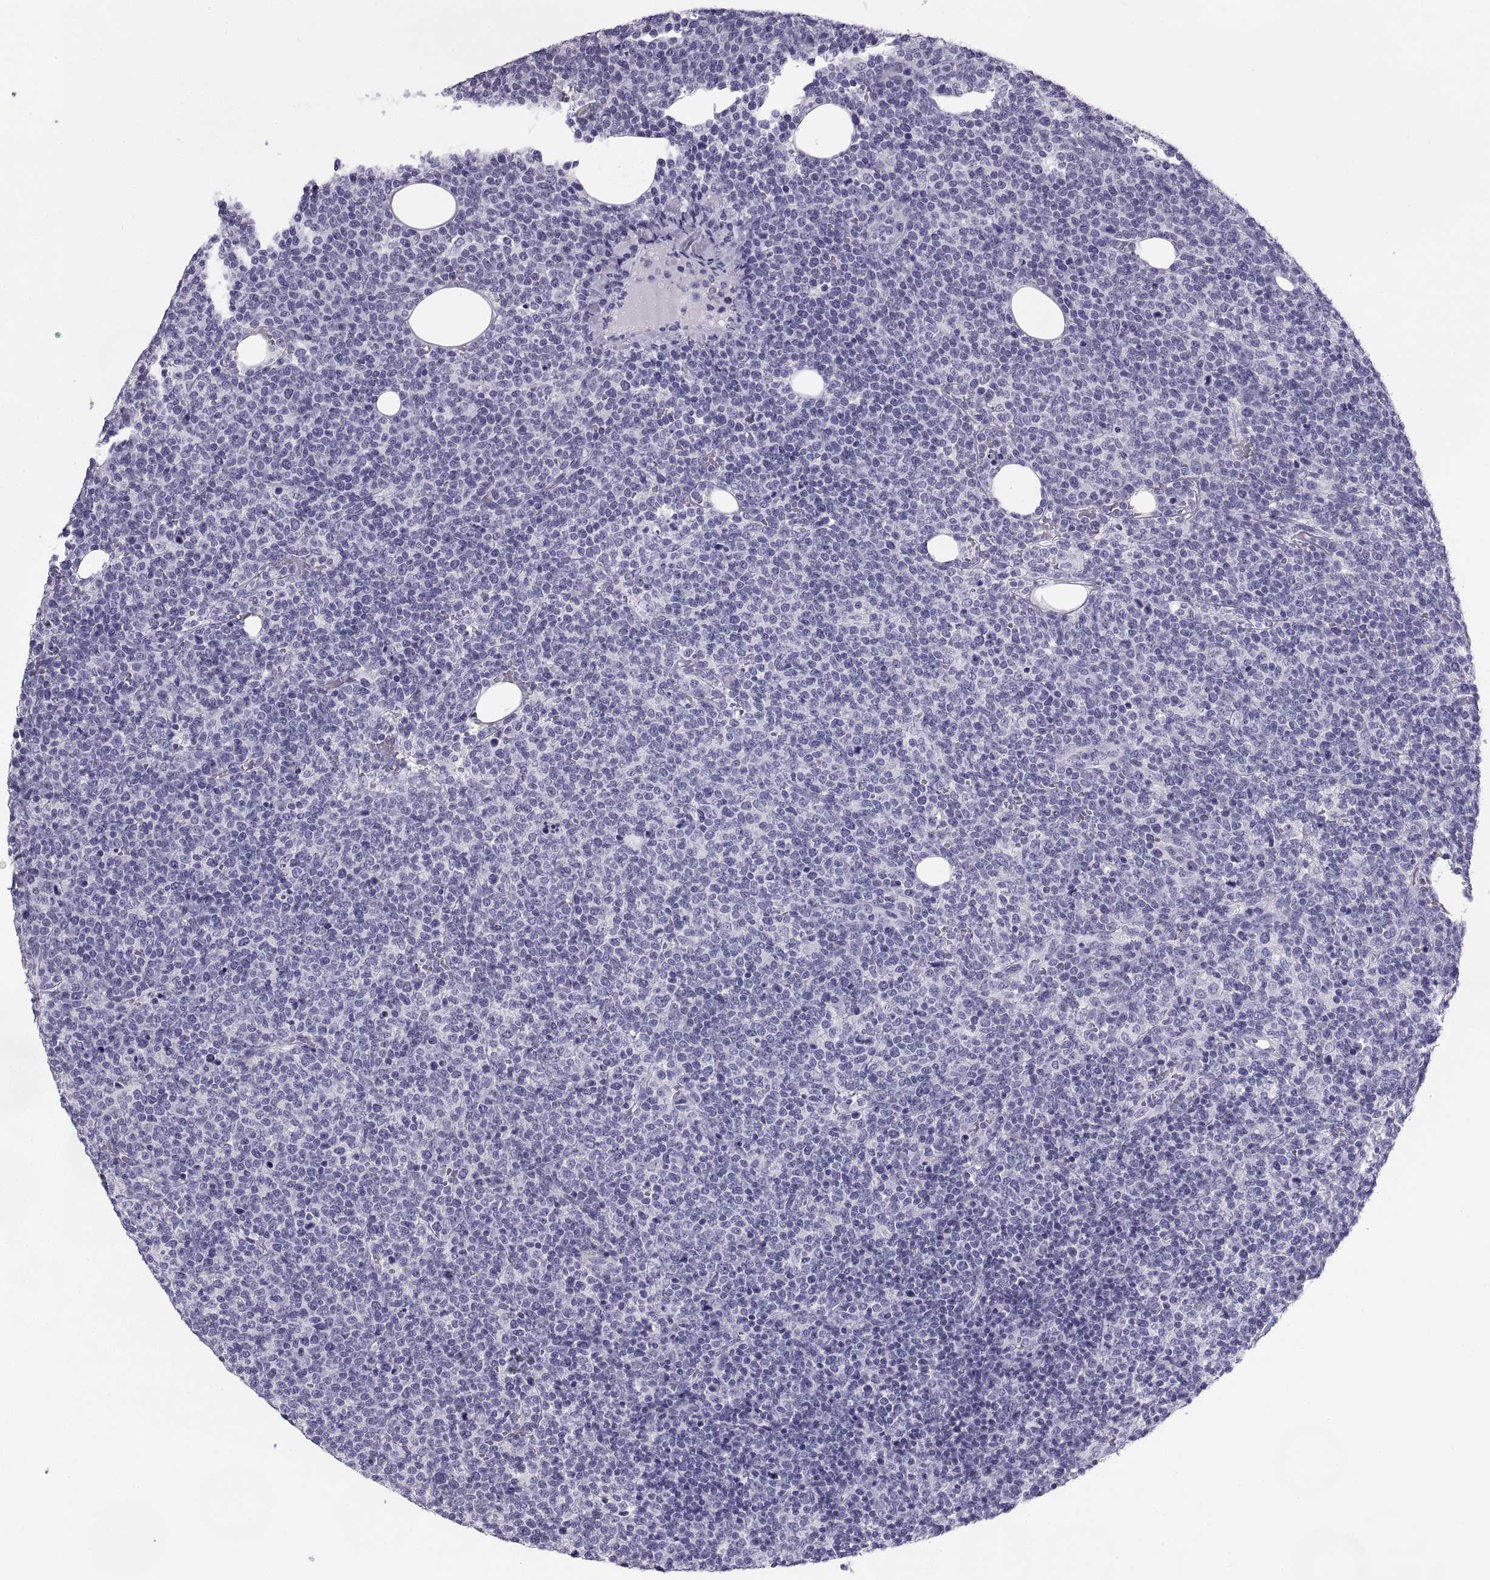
{"staining": {"intensity": "negative", "quantity": "none", "location": "none"}, "tissue": "lymphoma", "cell_type": "Tumor cells", "image_type": "cancer", "snomed": [{"axis": "morphology", "description": "Malignant lymphoma, non-Hodgkin's type, High grade"}, {"axis": "topography", "description": "Lymph node"}], "caption": "DAB immunohistochemical staining of high-grade malignant lymphoma, non-Hodgkin's type reveals no significant staining in tumor cells. (DAB (3,3'-diaminobenzidine) IHC with hematoxylin counter stain).", "gene": "PAX2", "patient": {"sex": "male", "age": 61}}